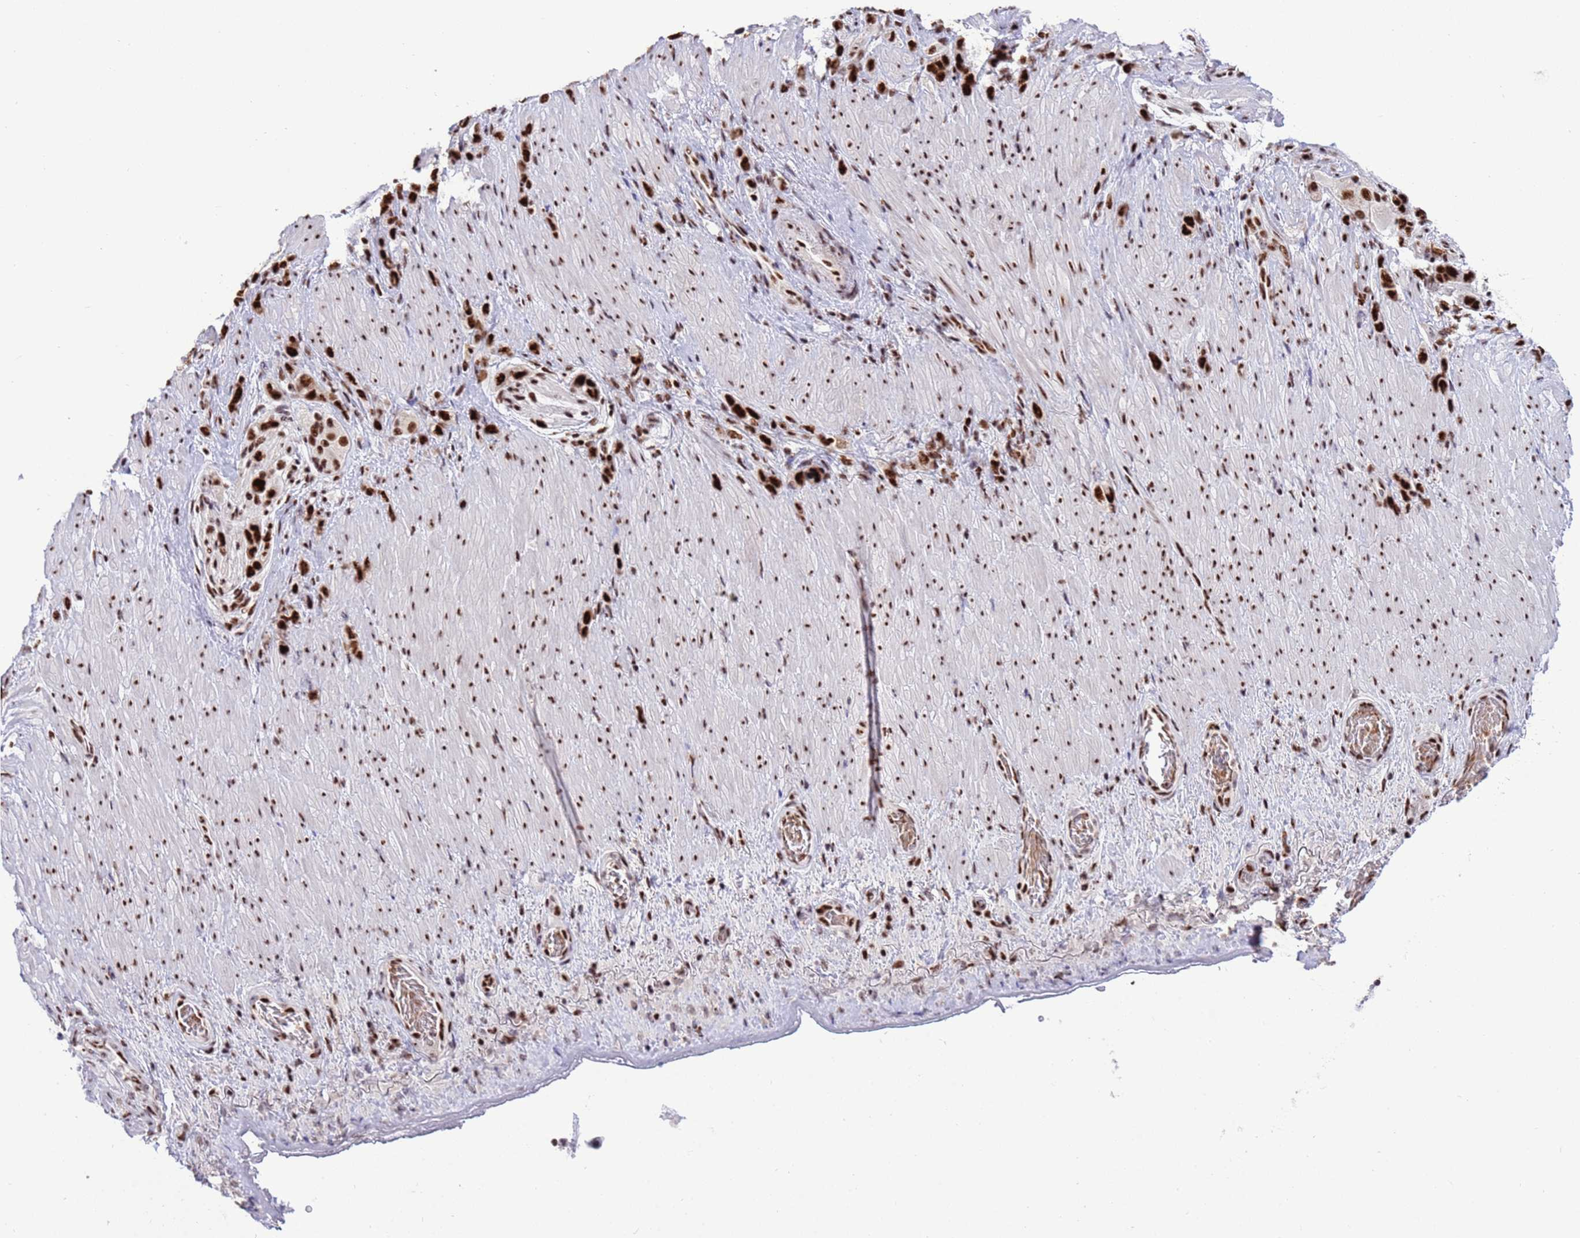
{"staining": {"intensity": "strong", "quantity": ">75%", "location": "nuclear"}, "tissue": "stomach cancer", "cell_type": "Tumor cells", "image_type": "cancer", "snomed": [{"axis": "morphology", "description": "Adenocarcinoma, NOS"}, {"axis": "topography", "description": "Stomach"}], "caption": "Brown immunohistochemical staining in adenocarcinoma (stomach) displays strong nuclear staining in about >75% of tumor cells. (DAB (3,3'-diaminobenzidine) = brown stain, brightfield microscopy at high magnification).", "gene": "THOC2", "patient": {"sex": "female", "age": 65}}